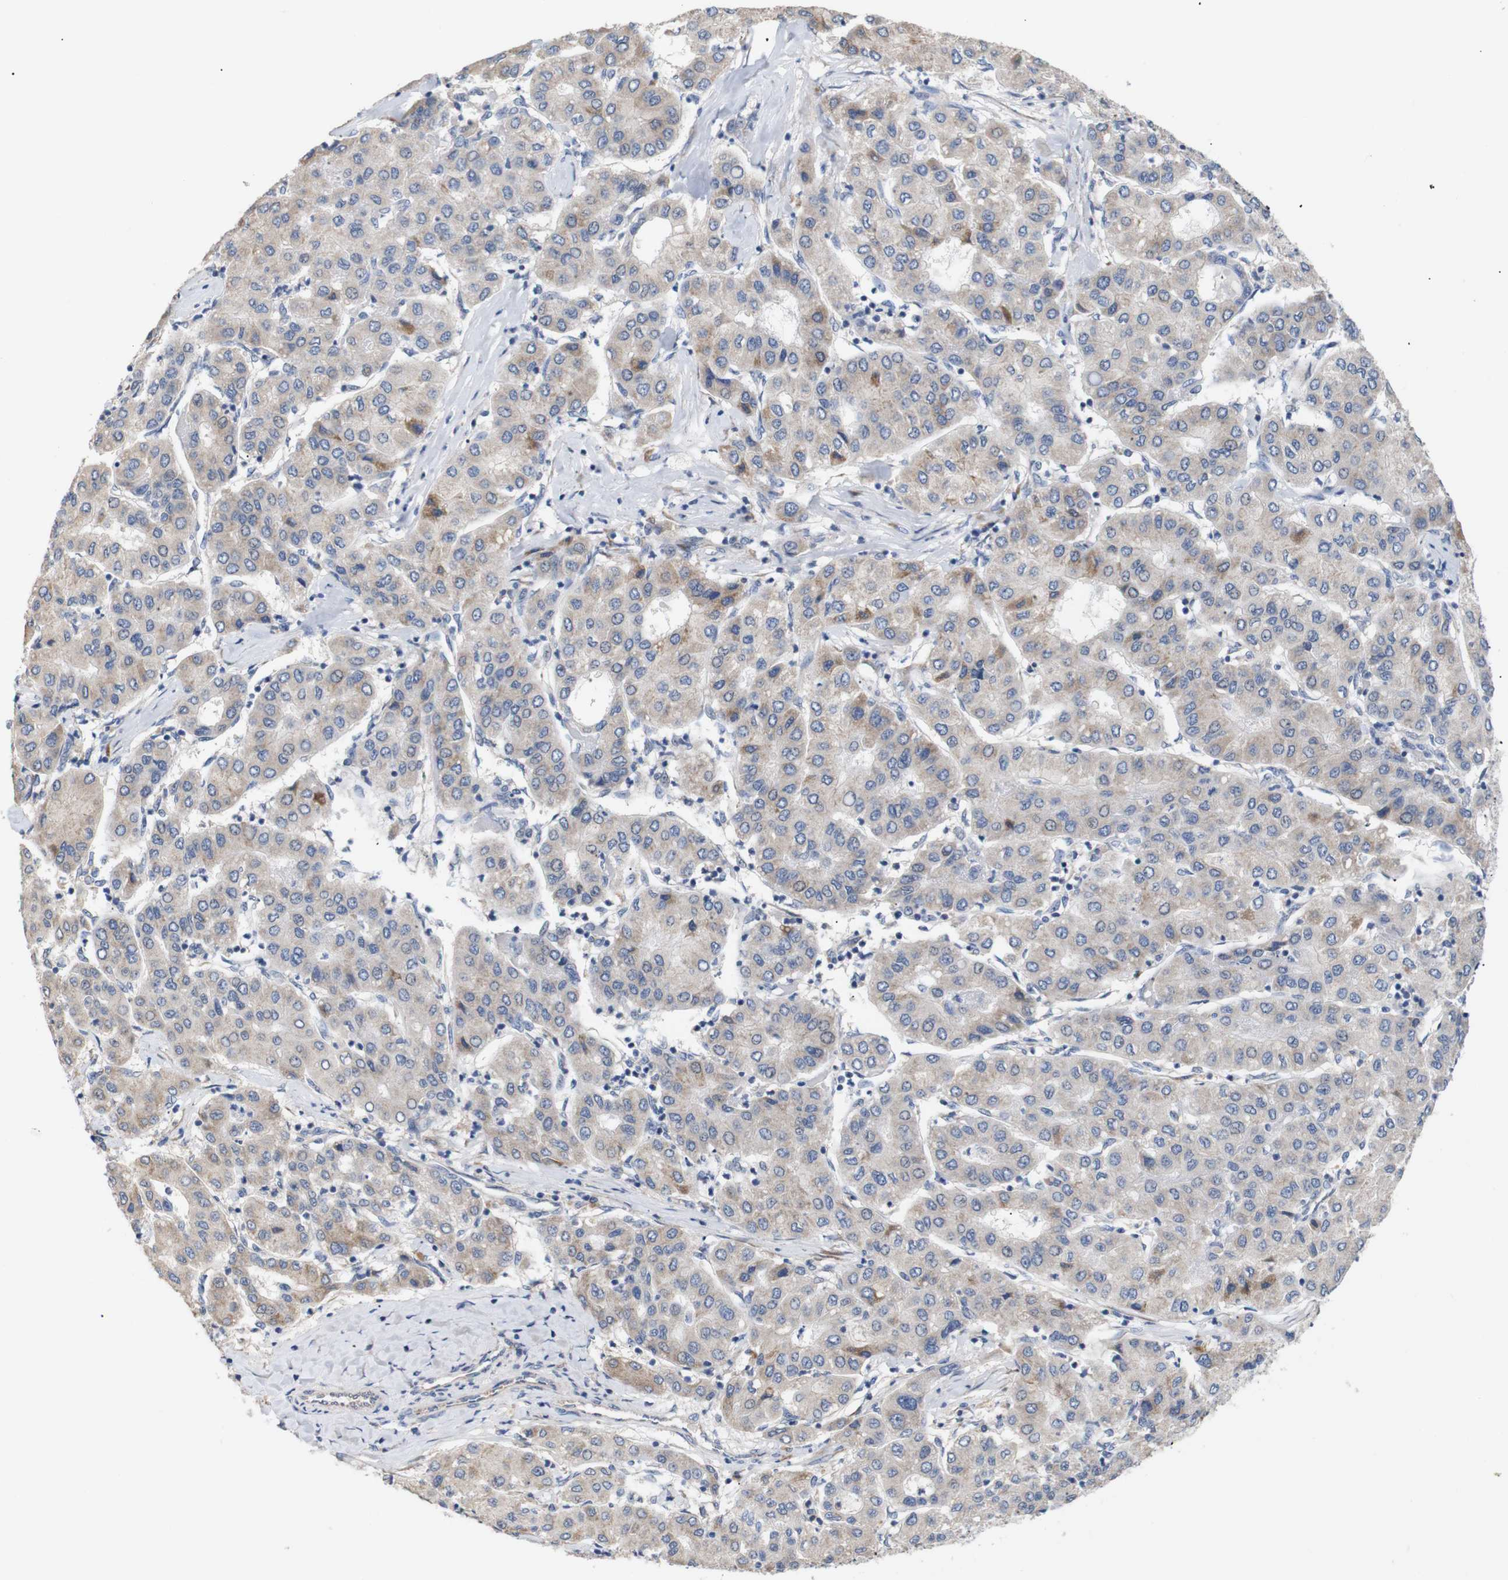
{"staining": {"intensity": "weak", "quantity": ">75%", "location": "cytoplasmic/membranous"}, "tissue": "liver cancer", "cell_type": "Tumor cells", "image_type": "cancer", "snomed": [{"axis": "morphology", "description": "Carcinoma, Hepatocellular, NOS"}, {"axis": "topography", "description": "Liver"}], "caption": "Human liver hepatocellular carcinoma stained with a protein marker displays weak staining in tumor cells.", "gene": "TRIM5", "patient": {"sex": "male", "age": 65}}